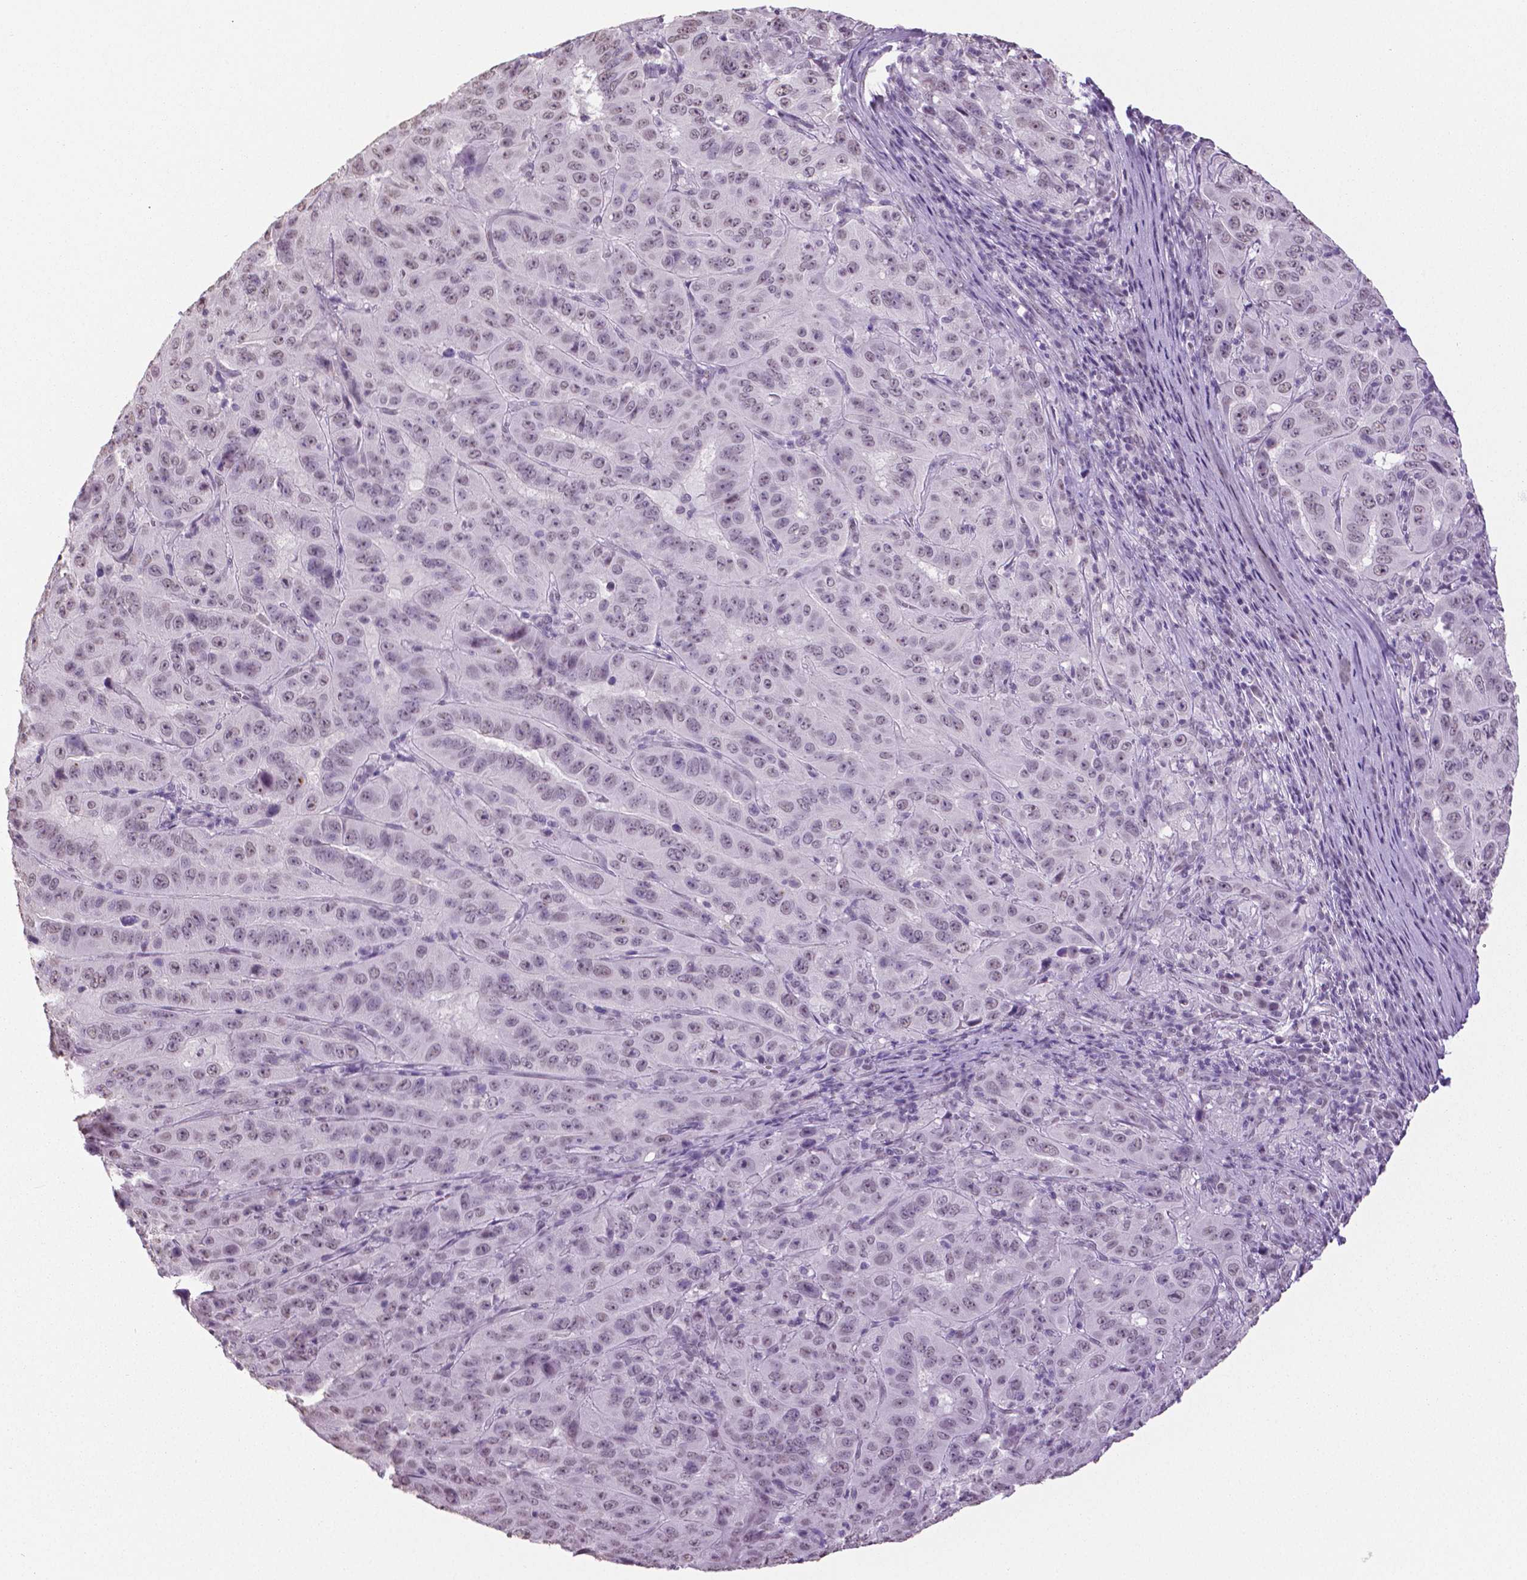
{"staining": {"intensity": "negative", "quantity": "none", "location": "none"}, "tissue": "pancreatic cancer", "cell_type": "Tumor cells", "image_type": "cancer", "snomed": [{"axis": "morphology", "description": "Adenocarcinoma, NOS"}, {"axis": "topography", "description": "Pancreas"}], "caption": "This is an IHC micrograph of pancreatic cancer. There is no expression in tumor cells.", "gene": "IGF2BP1", "patient": {"sex": "male", "age": 63}}